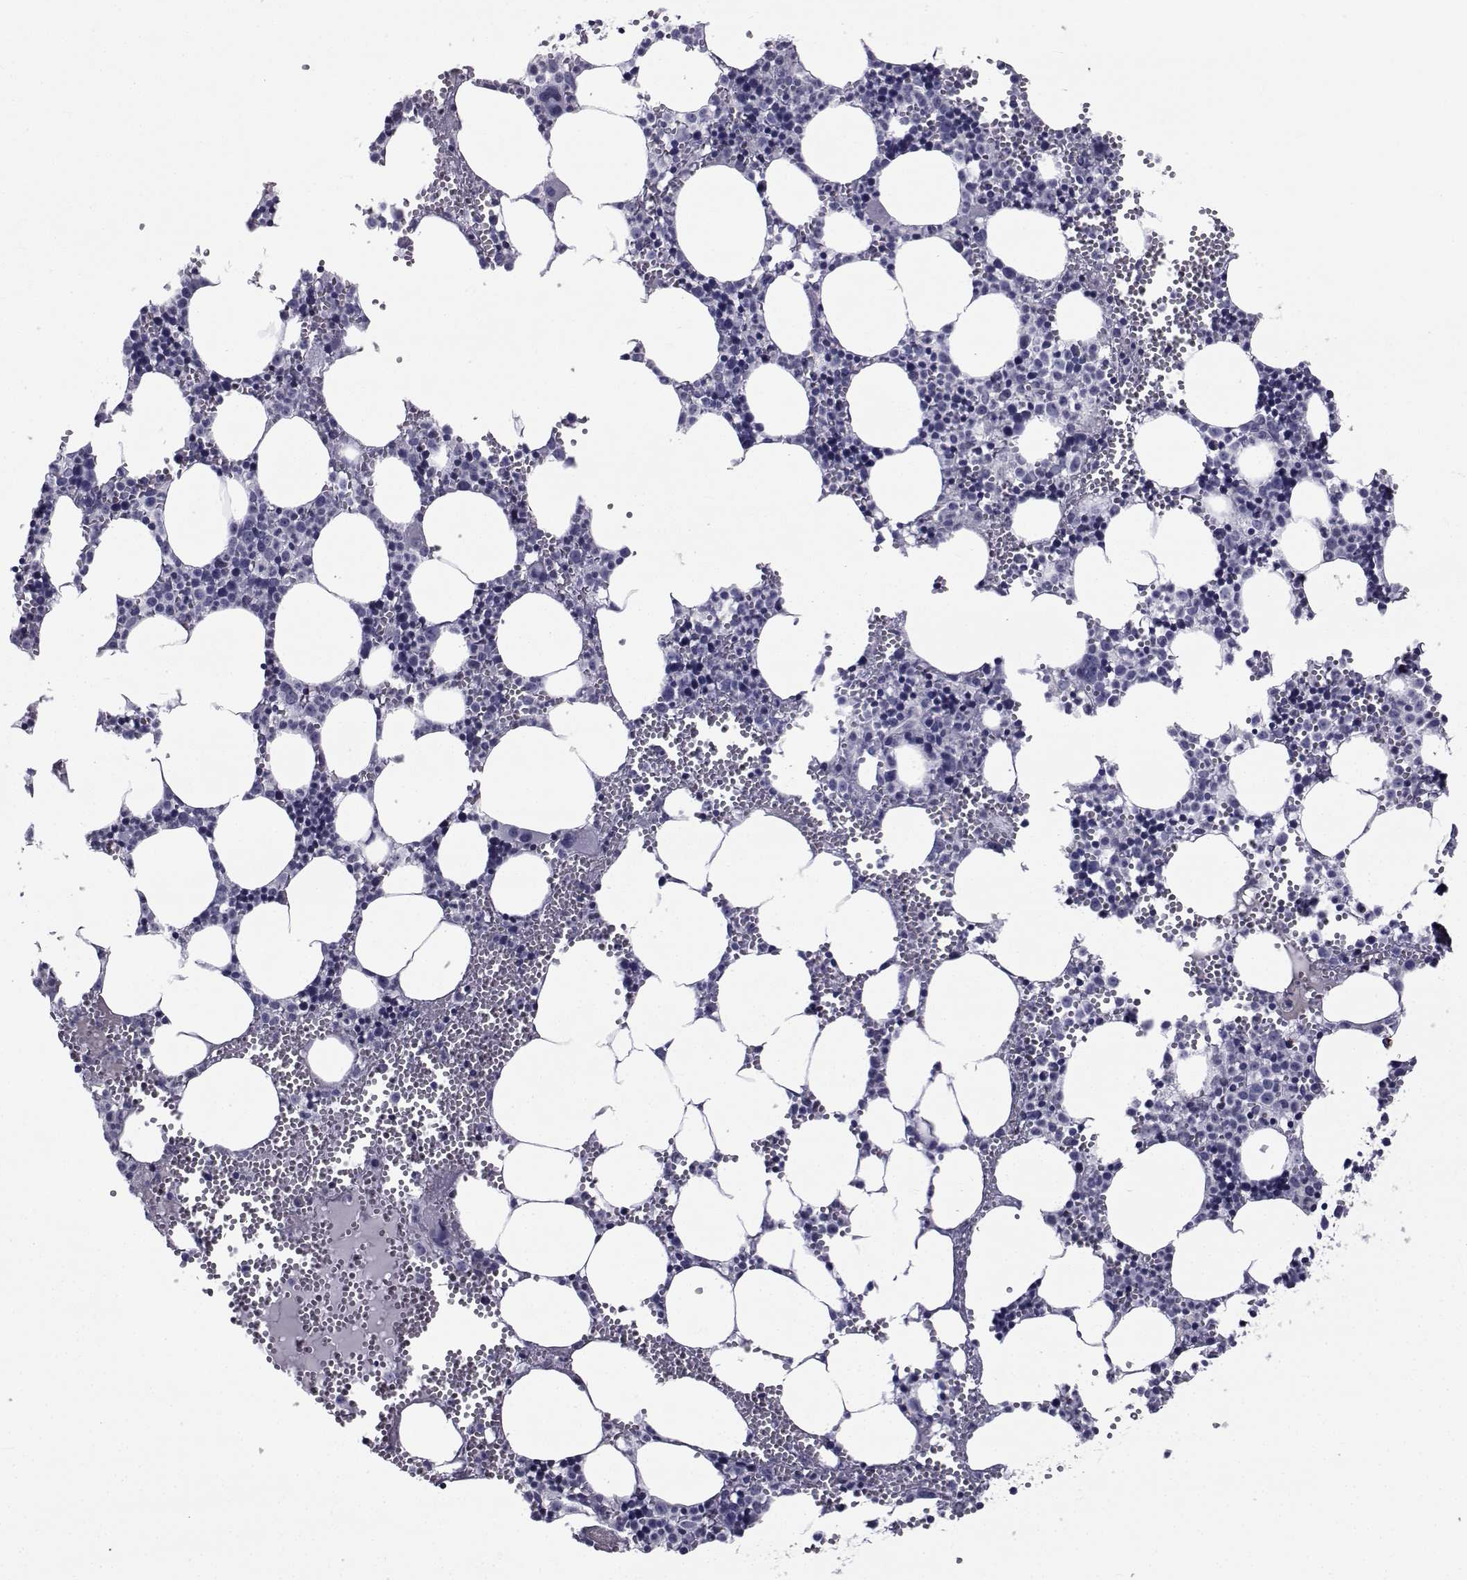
{"staining": {"intensity": "negative", "quantity": "none", "location": "none"}, "tissue": "bone marrow", "cell_type": "Hematopoietic cells", "image_type": "normal", "snomed": [{"axis": "morphology", "description": "Normal tissue, NOS"}, {"axis": "topography", "description": "Bone marrow"}], "caption": "An IHC image of unremarkable bone marrow is shown. There is no staining in hematopoietic cells of bone marrow. Nuclei are stained in blue.", "gene": "FDXR", "patient": {"sex": "male", "age": 89}}